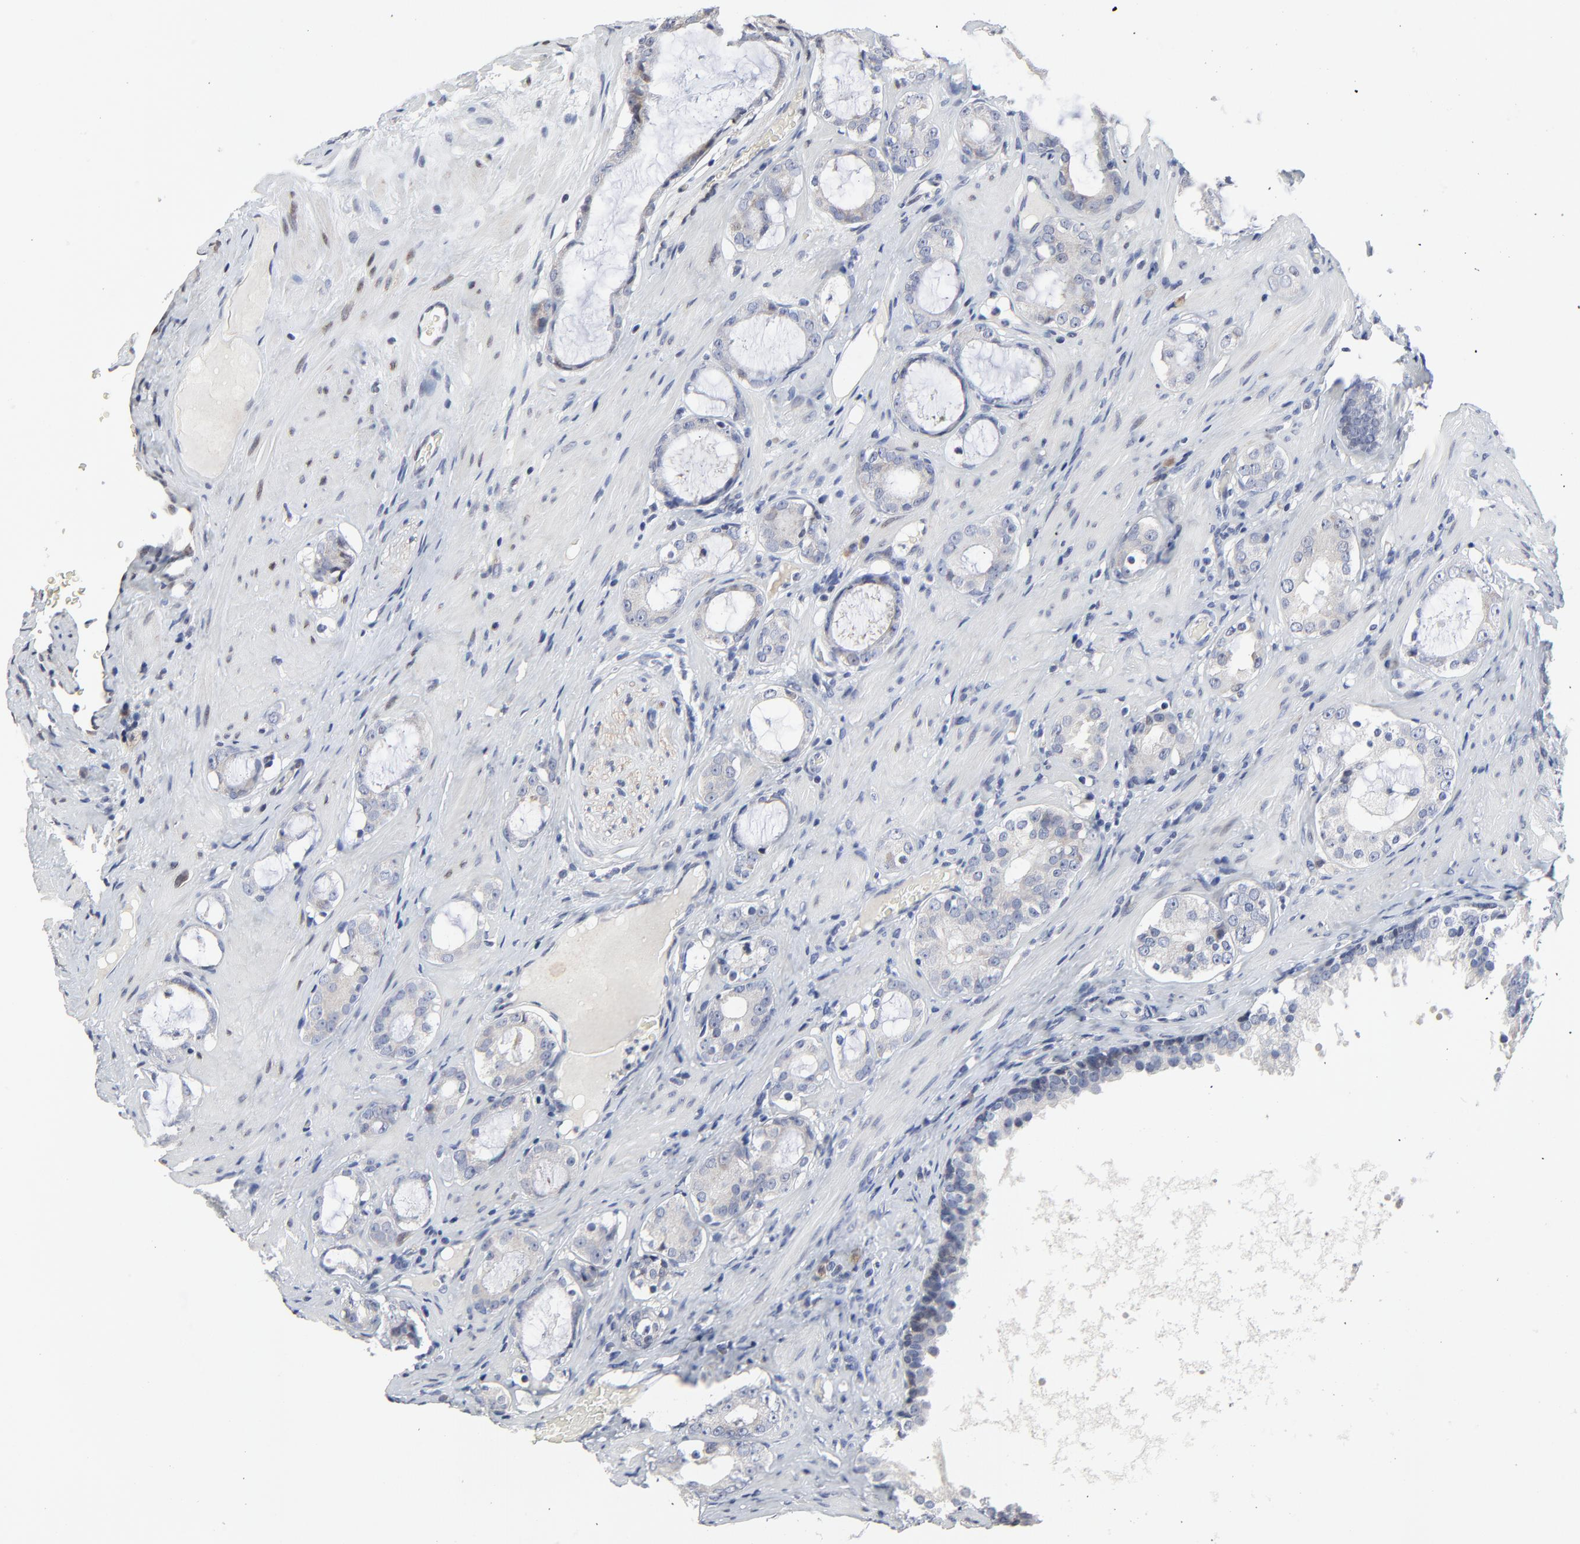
{"staining": {"intensity": "negative", "quantity": "none", "location": "none"}, "tissue": "prostate cancer", "cell_type": "Tumor cells", "image_type": "cancer", "snomed": [{"axis": "morphology", "description": "Adenocarcinoma, Medium grade"}, {"axis": "topography", "description": "Prostate"}], "caption": "Medium-grade adenocarcinoma (prostate) stained for a protein using immunohistochemistry (IHC) exhibits no positivity tumor cells.", "gene": "NLGN3", "patient": {"sex": "male", "age": 73}}